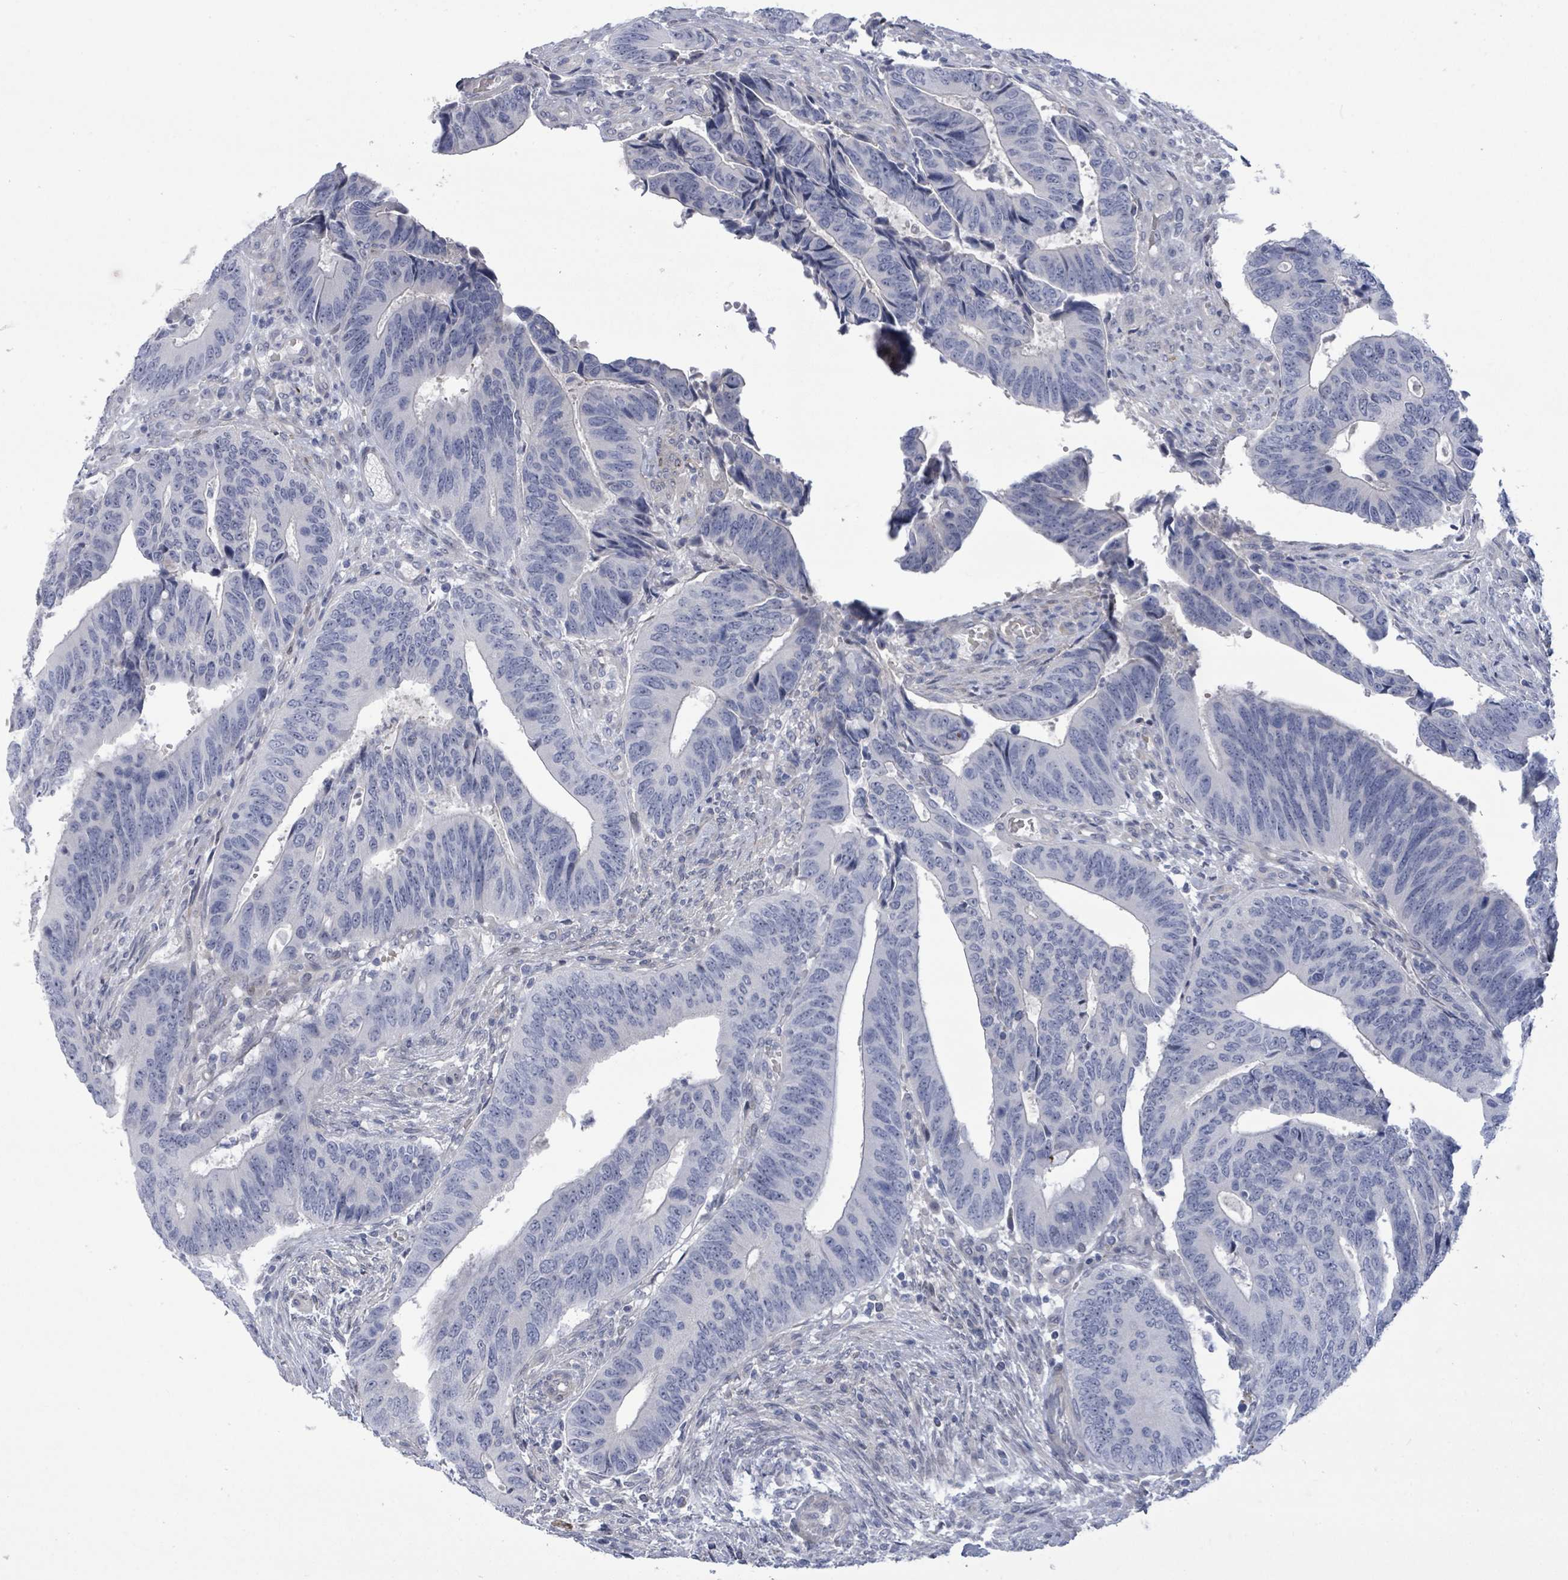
{"staining": {"intensity": "negative", "quantity": "none", "location": "none"}, "tissue": "colorectal cancer", "cell_type": "Tumor cells", "image_type": "cancer", "snomed": [{"axis": "morphology", "description": "Adenocarcinoma, NOS"}, {"axis": "topography", "description": "Colon"}], "caption": "This is an immunohistochemistry (IHC) histopathology image of human adenocarcinoma (colorectal). There is no positivity in tumor cells.", "gene": "CT45A5", "patient": {"sex": "male", "age": 87}}